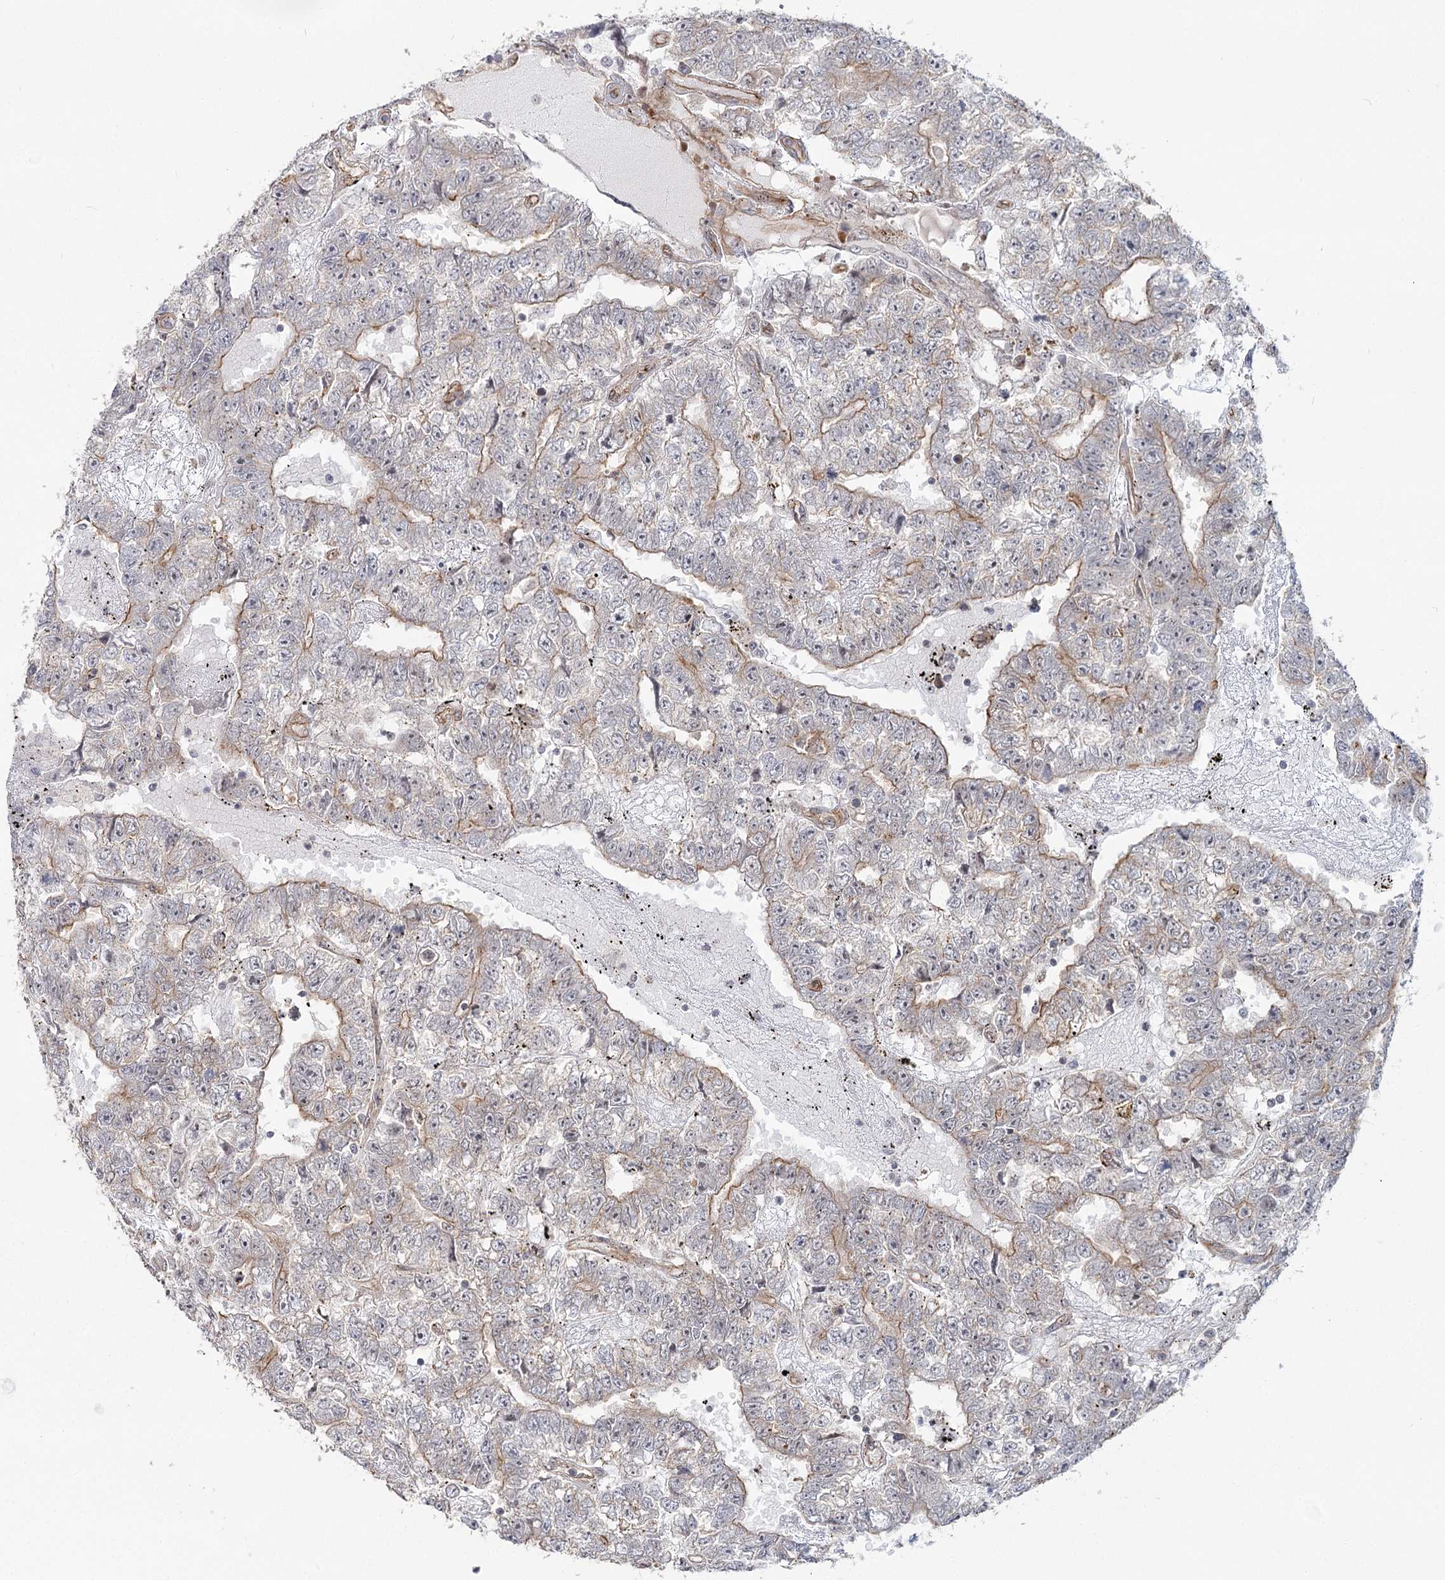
{"staining": {"intensity": "weak", "quantity": "25%-75%", "location": "cytoplasmic/membranous"}, "tissue": "testis cancer", "cell_type": "Tumor cells", "image_type": "cancer", "snomed": [{"axis": "morphology", "description": "Carcinoma, Embryonal, NOS"}, {"axis": "topography", "description": "Testis"}], "caption": "There is low levels of weak cytoplasmic/membranous positivity in tumor cells of testis cancer, as demonstrated by immunohistochemical staining (brown color).", "gene": "RPP14", "patient": {"sex": "male", "age": 25}}